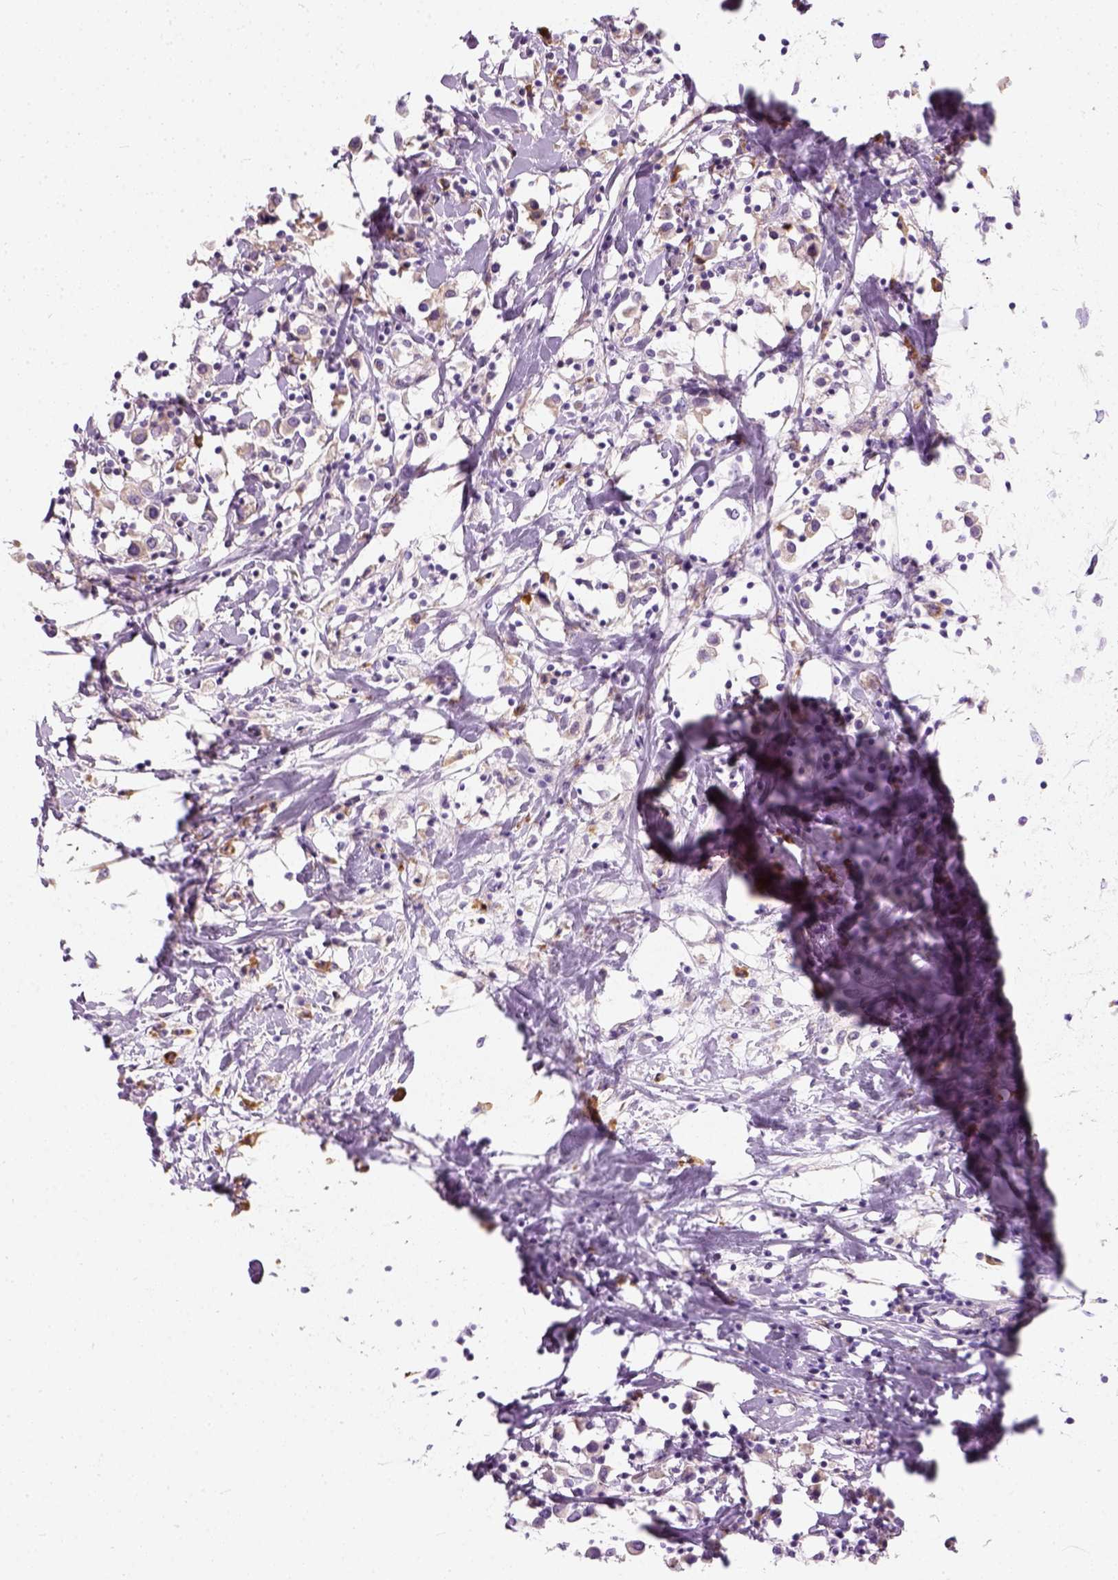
{"staining": {"intensity": "negative", "quantity": "none", "location": "none"}, "tissue": "breast cancer", "cell_type": "Tumor cells", "image_type": "cancer", "snomed": [{"axis": "morphology", "description": "Duct carcinoma"}, {"axis": "topography", "description": "Breast"}], "caption": "Tumor cells show no significant staining in infiltrating ductal carcinoma (breast).", "gene": "TRIM72", "patient": {"sex": "female", "age": 61}}